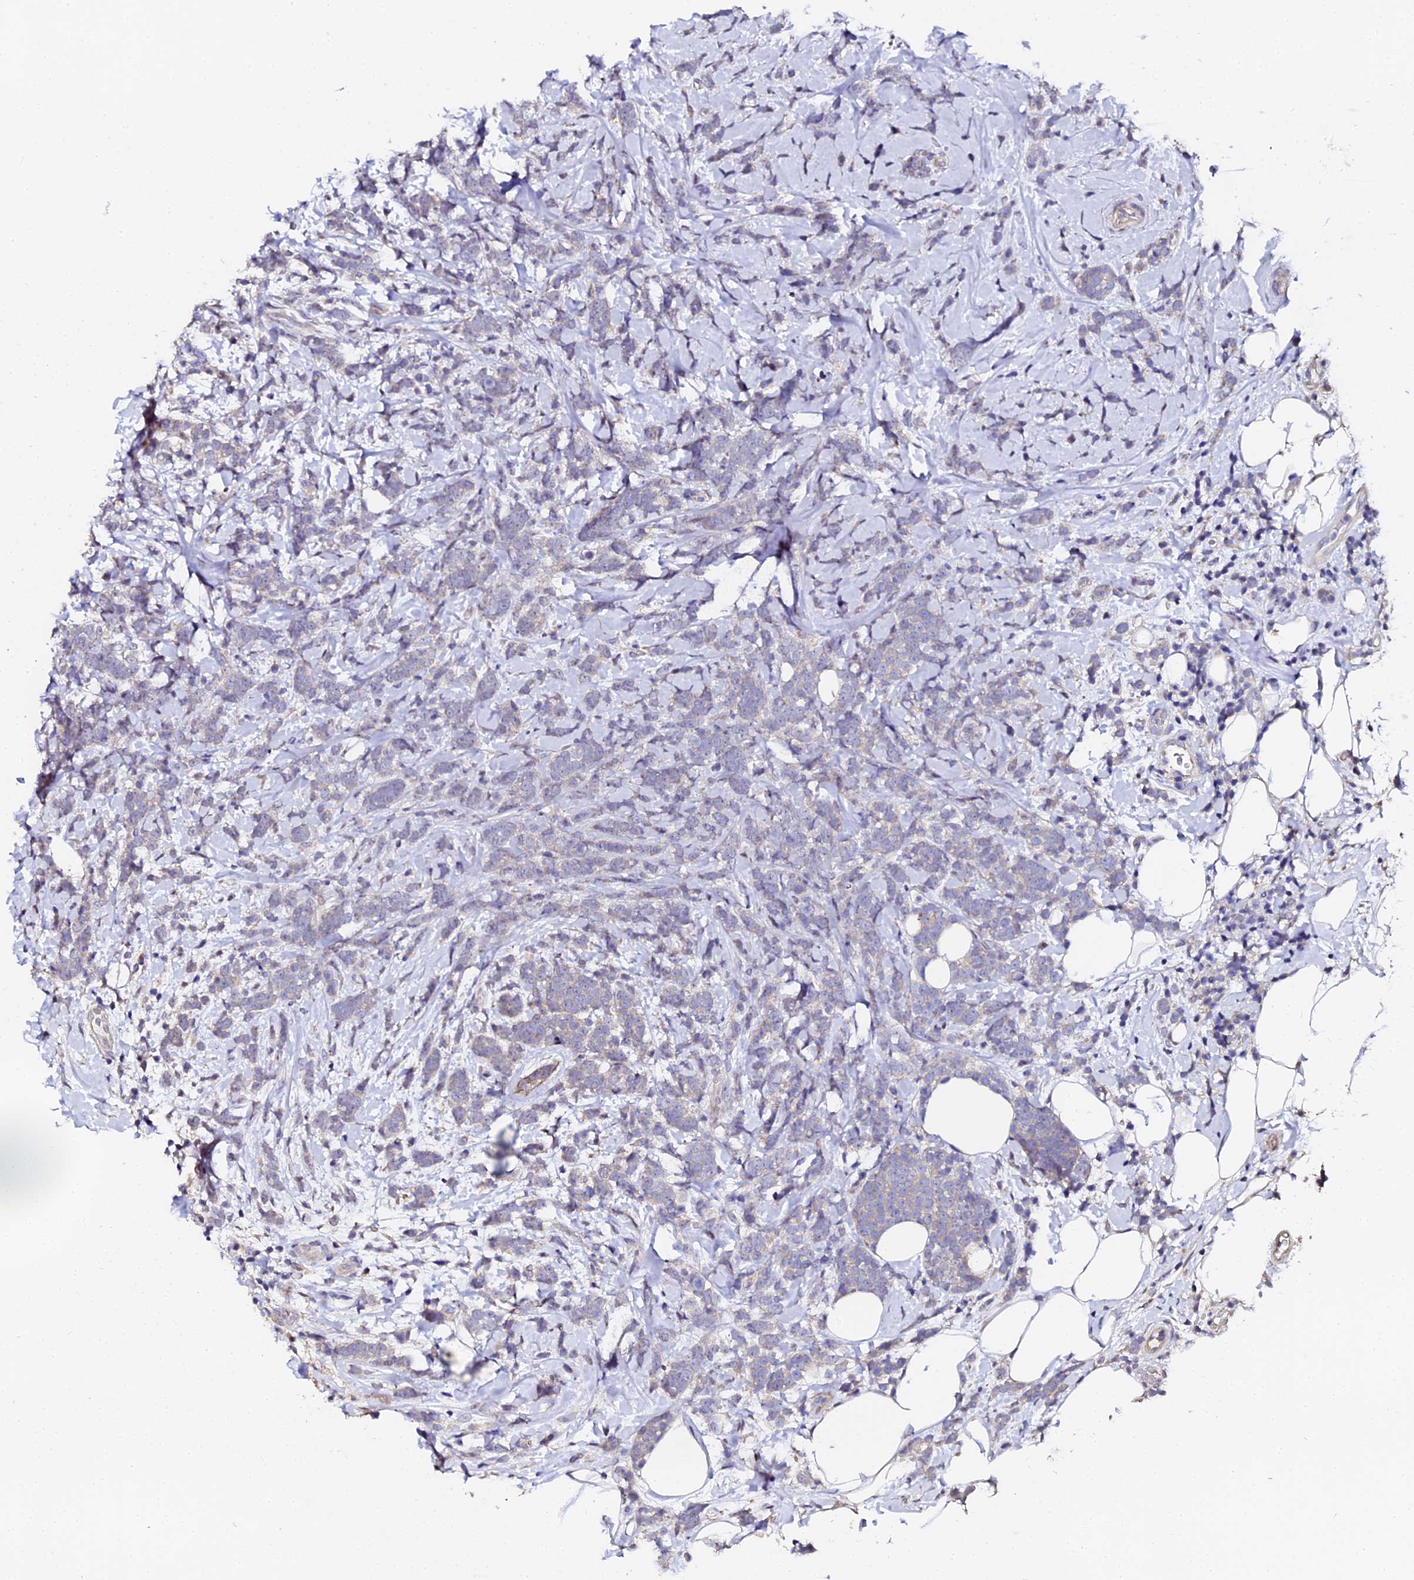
{"staining": {"intensity": "negative", "quantity": "none", "location": "none"}, "tissue": "breast cancer", "cell_type": "Tumor cells", "image_type": "cancer", "snomed": [{"axis": "morphology", "description": "Lobular carcinoma"}, {"axis": "topography", "description": "Breast"}], "caption": "Tumor cells are negative for protein expression in human breast cancer (lobular carcinoma).", "gene": "GPN3", "patient": {"sex": "female", "age": 58}}